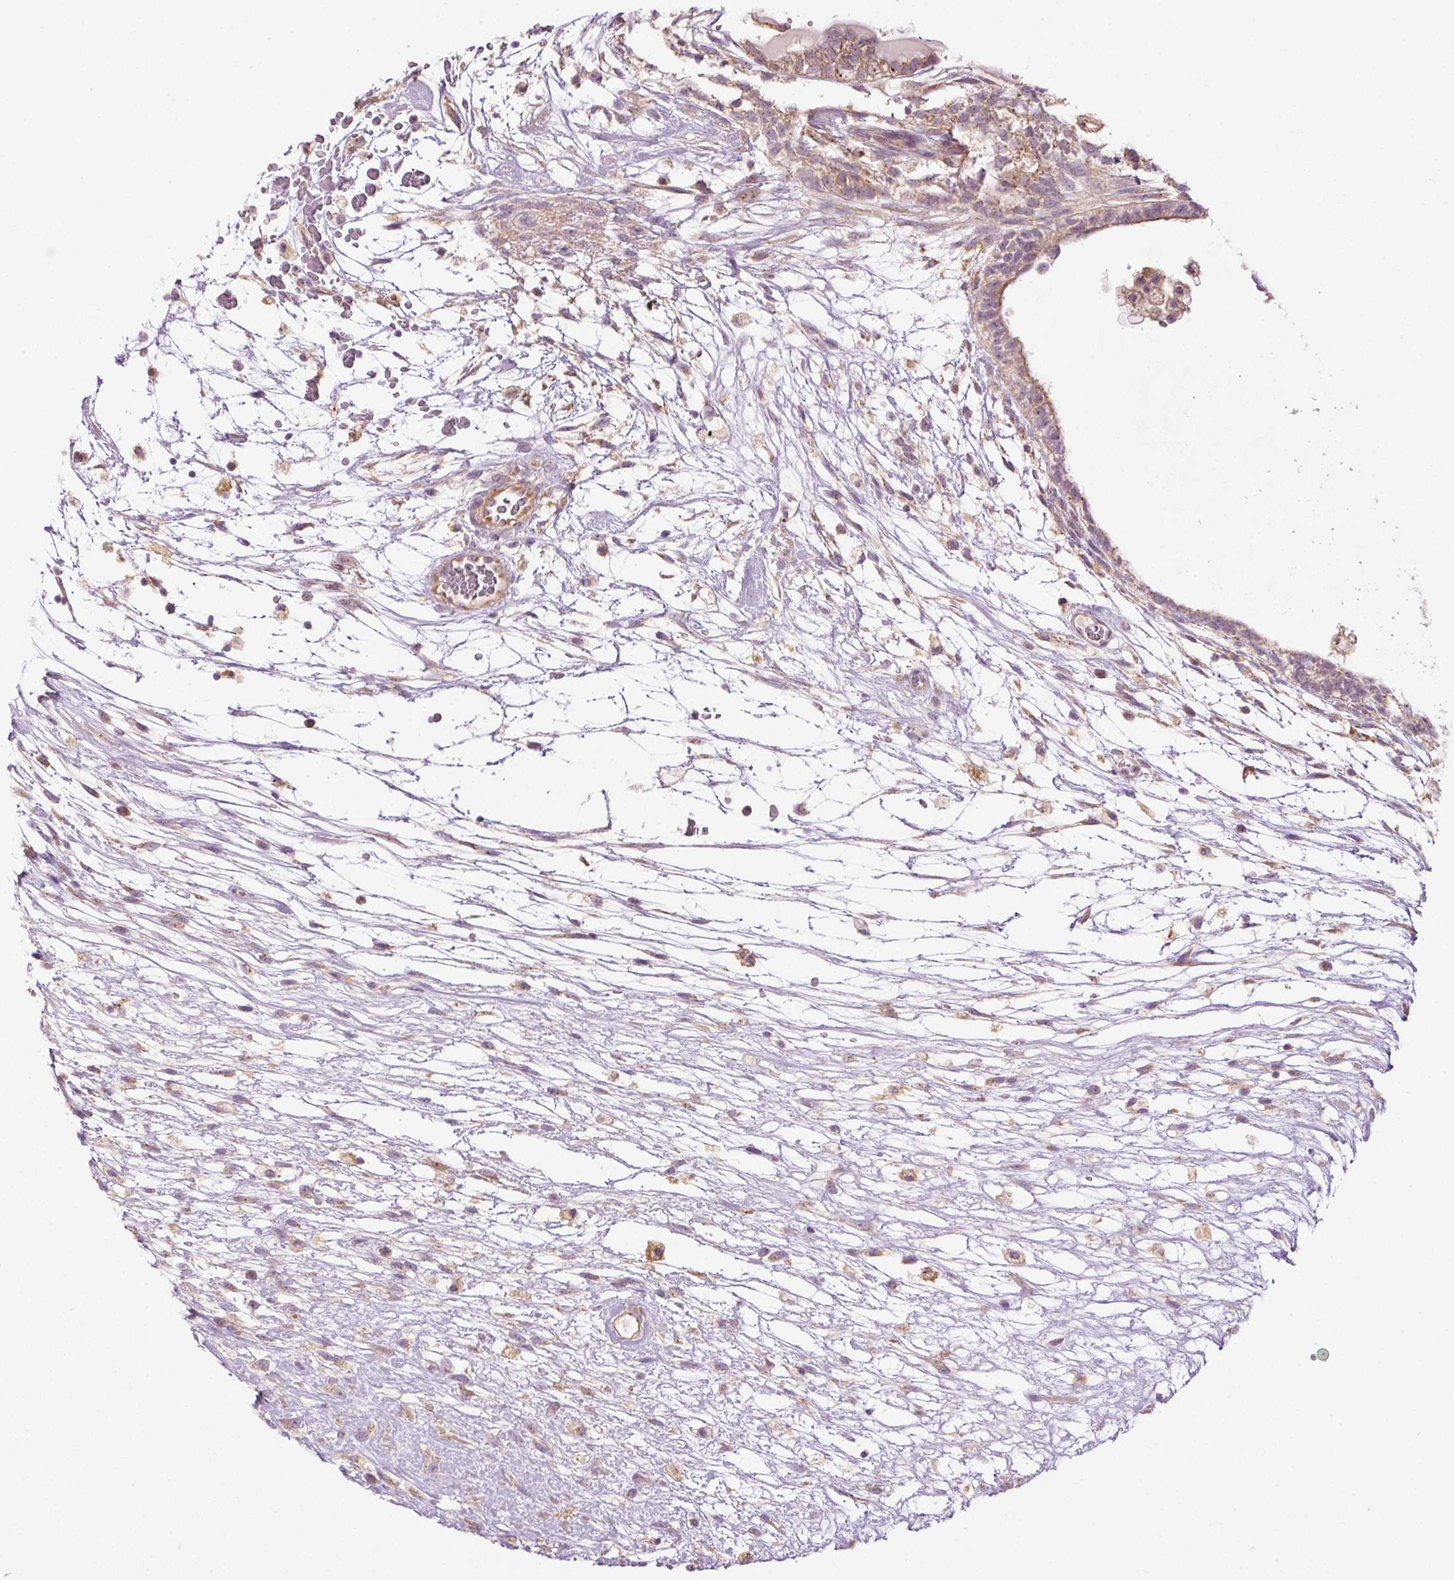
{"staining": {"intensity": "weak", "quantity": ">75%", "location": "cytoplasmic/membranous"}, "tissue": "testis cancer", "cell_type": "Tumor cells", "image_type": "cancer", "snomed": [{"axis": "morphology", "description": "Carcinoma, Embryonal, NOS"}, {"axis": "topography", "description": "Testis"}], "caption": "Immunohistochemistry (IHC) micrograph of embryonal carcinoma (testis) stained for a protein (brown), which displays low levels of weak cytoplasmic/membranous expression in about >75% of tumor cells.", "gene": "MZT2B", "patient": {"sex": "male", "age": 32}}